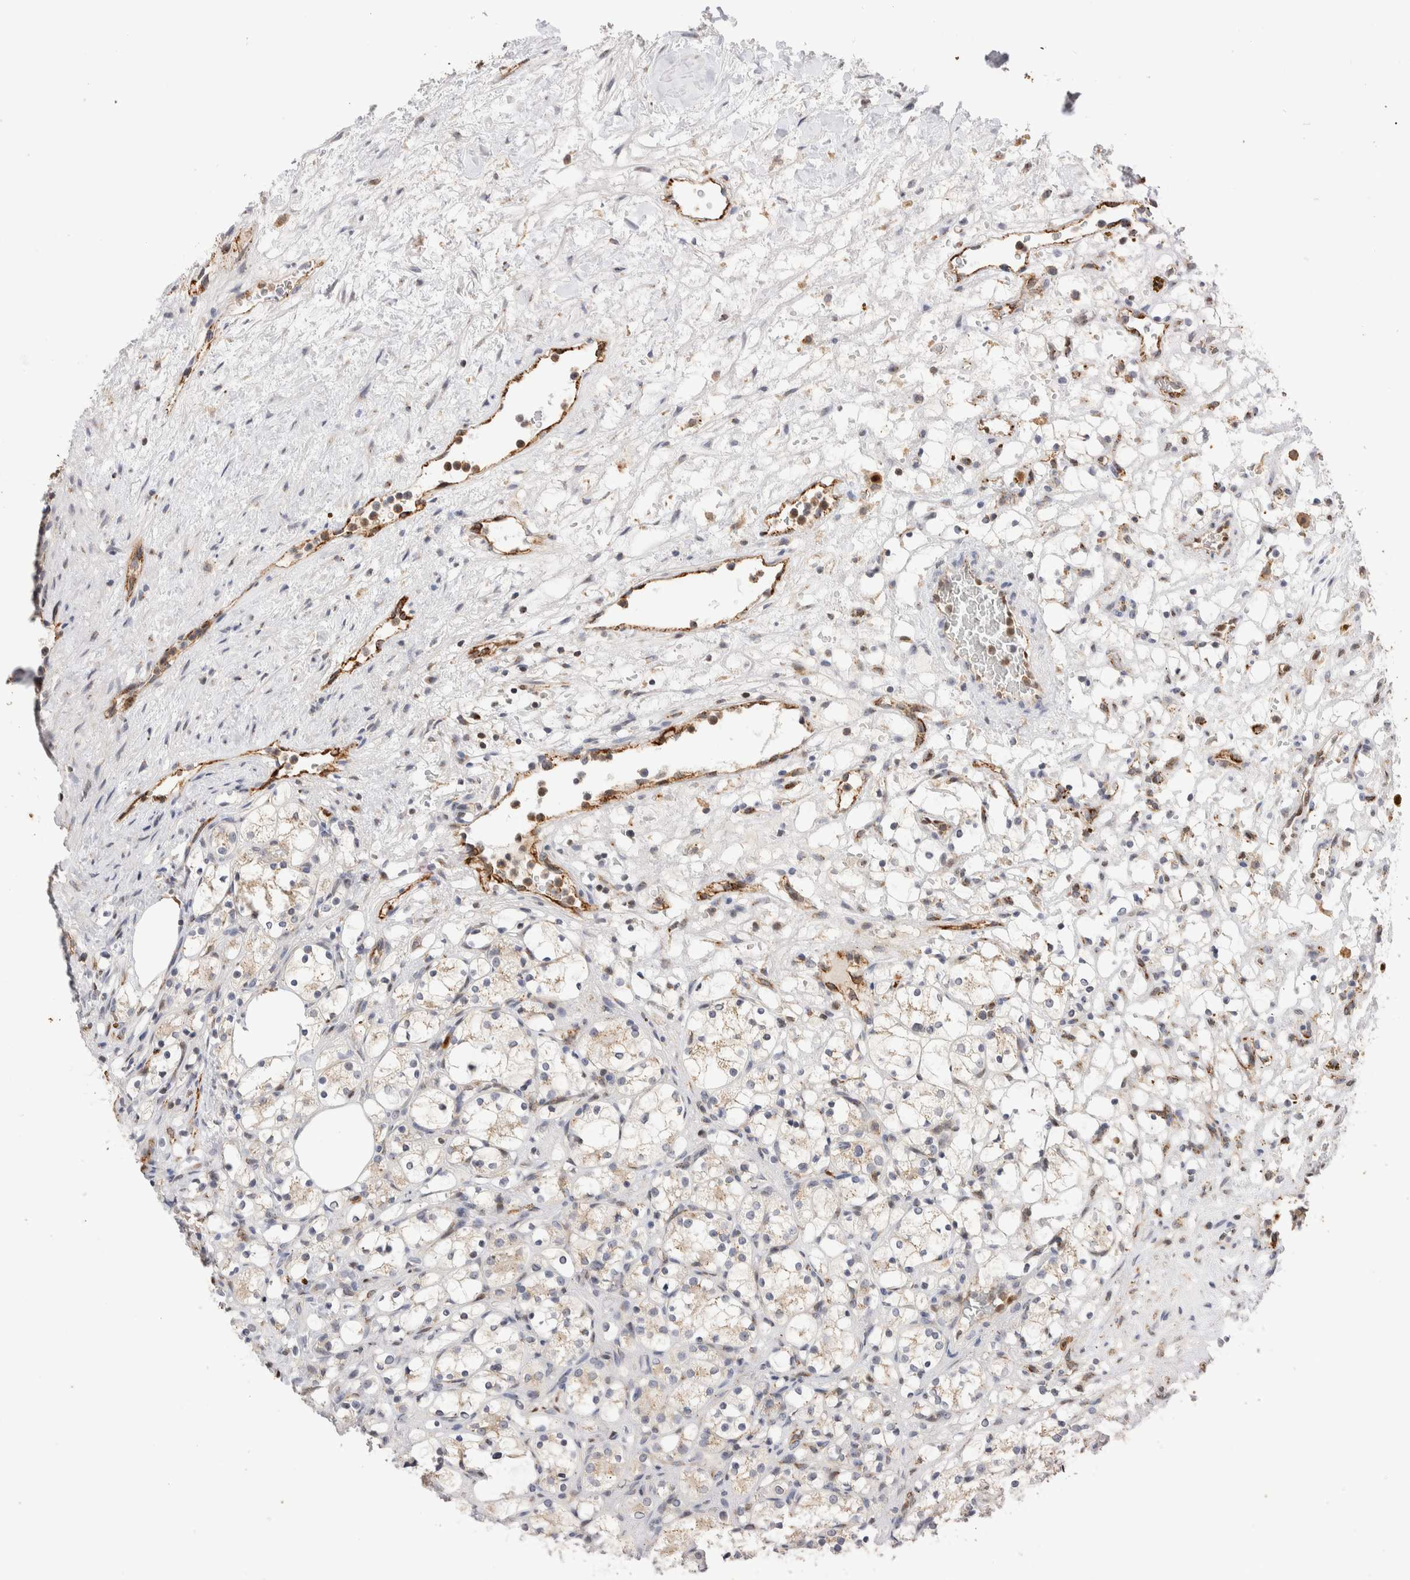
{"staining": {"intensity": "negative", "quantity": "none", "location": "none"}, "tissue": "renal cancer", "cell_type": "Tumor cells", "image_type": "cancer", "snomed": [{"axis": "morphology", "description": "Adenocarcinoma, NOS"}, {"axis": "topography", "description": "Kidney"}], "caption": "High magnification brightfield microscopy of renal cancer (adenocarcinoma) stained with DAB (3,3'-diaminobenzidine) (brown) and counterstained with hematoxylin (blue): tumor cells show no significant expression.", "gene": "NSMAF", "patient": {"sex": "female", "age": 69}}